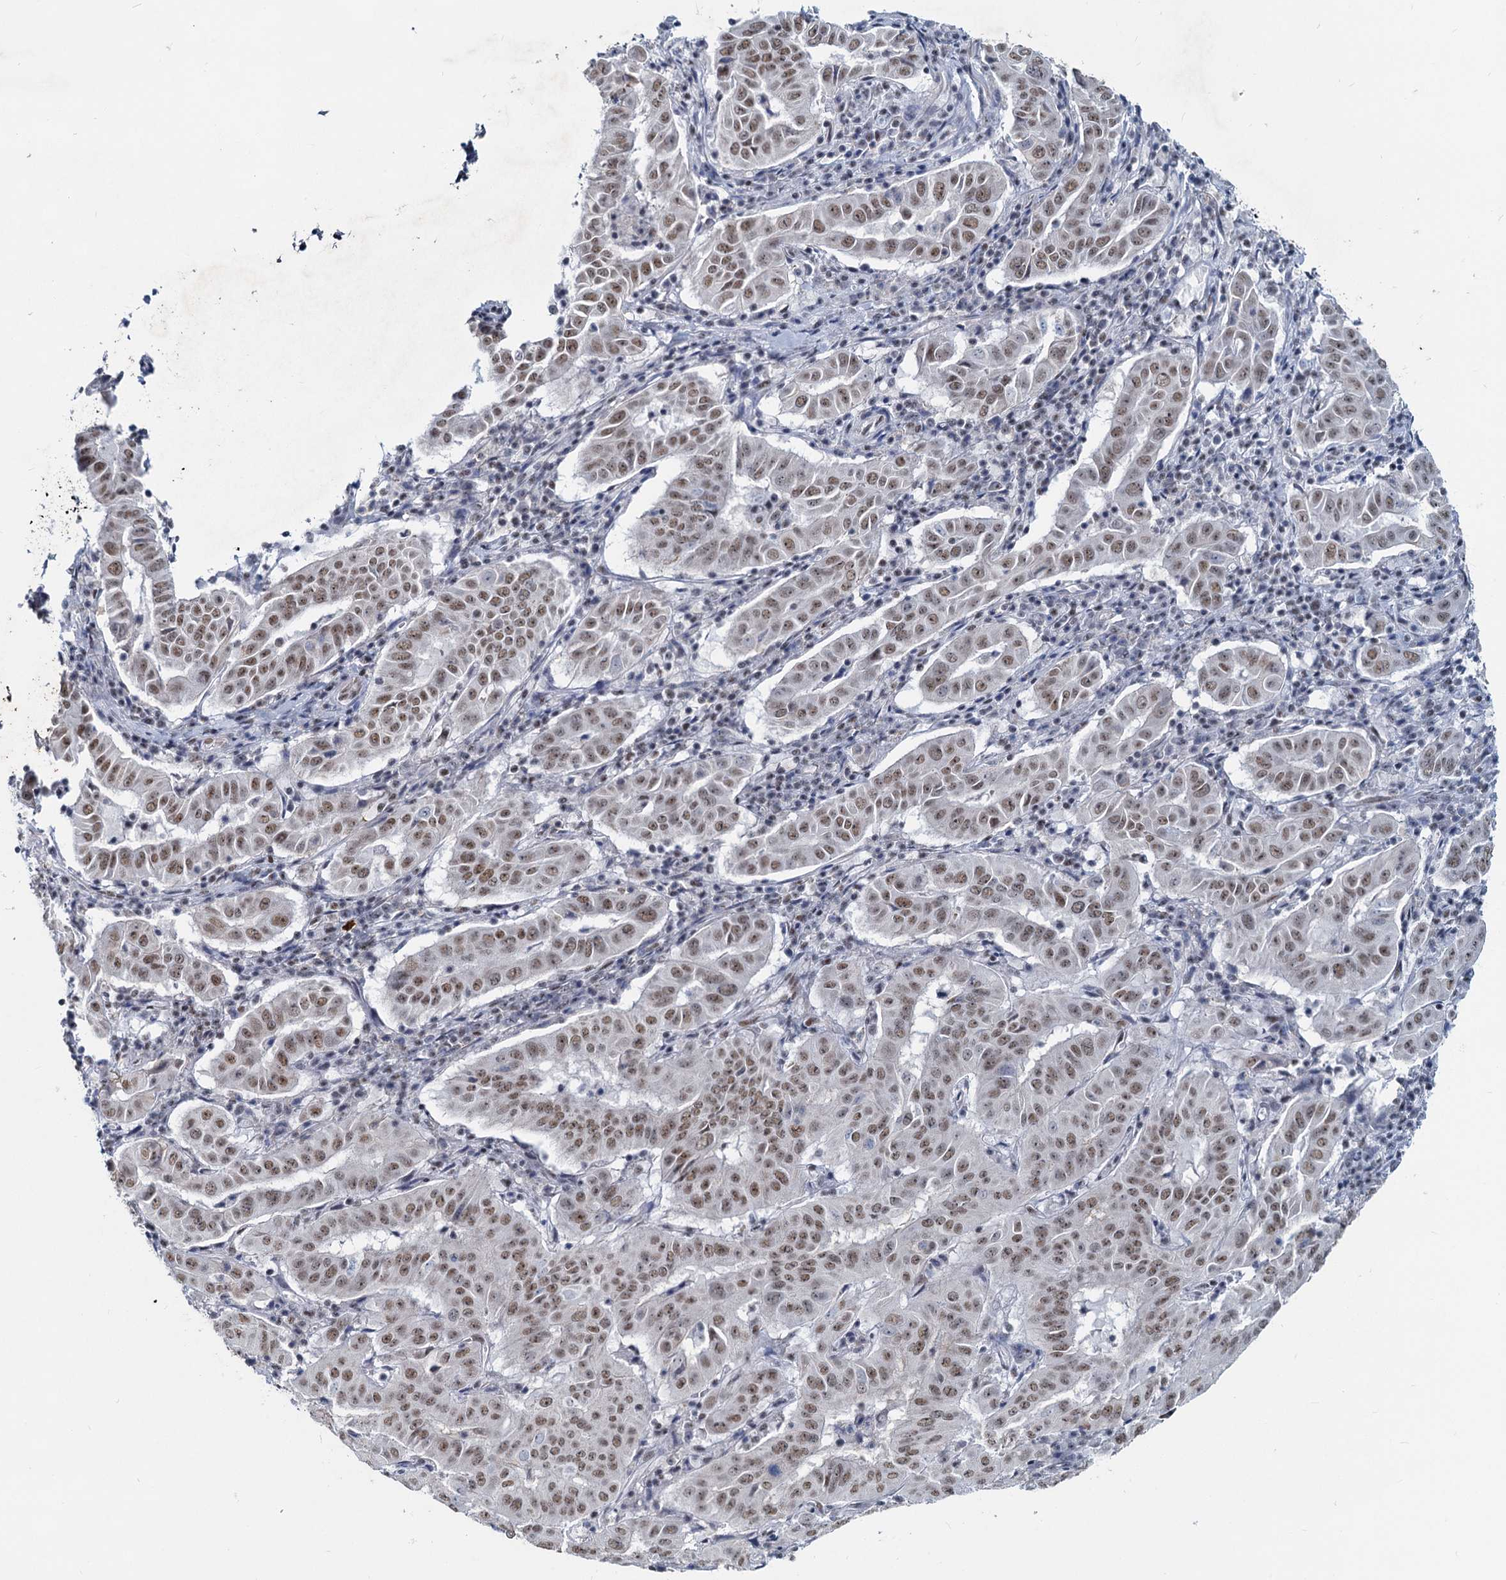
{"staining": {"intensity": "moderate", "quantity": ">75%", "location": "nuclear"}, "tissue": "pancreatic cancer", "cell_type": "Tumor cells", "image_type": "cancer", "snomed": [{"axis": "morphology", "description": "Adenocarcinoma, NOS"}, {"axis": "topography", "description": "Pancreas"}], "caption": "Protein staining of pancreatic cancer tissue demonstrates moderate nuclear expression in about >75% of tumor cells. (DAB IHC, brown staining for protein, blue staining for nuclei).", "gene": "METTL14", "patient": {"sex": "male", "age": 63}}